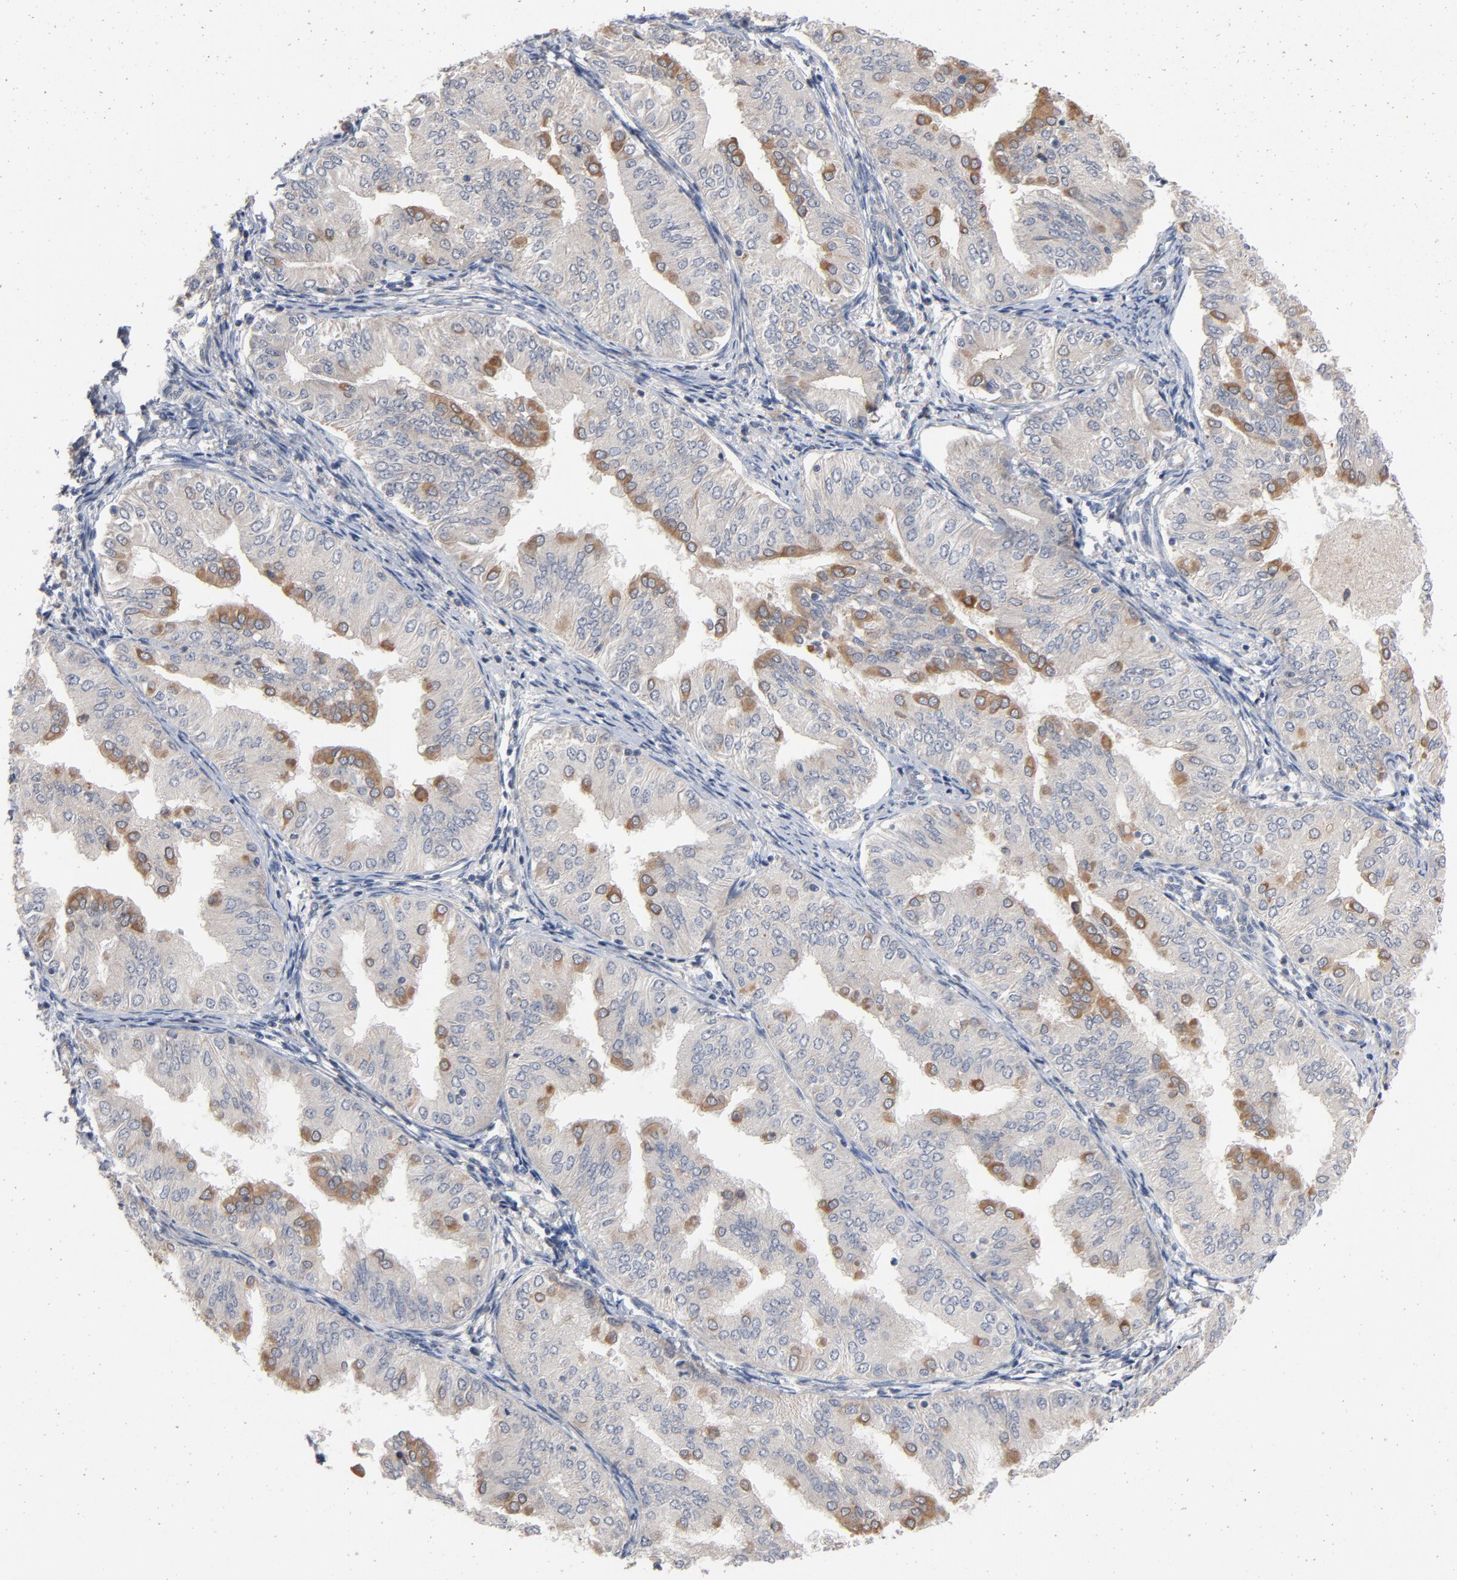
{"staining": {"intensity": "moderate", "quantity": ">75%", "location": "cytoplasmic/membranous"}, "tissue": "endometrial cancer", "cell_type": "Tumor cells", "image_type": "cancer", "snomed": [{"axis": "morphology", "description": "Adenocarcinoma, NOS"}, {"axis": "topography", "description": "Endometrium"}], "caption": "Adenocarcinoma (endometrial) stained with DAB (3,3'-diaminobenzidine) immunohistochemistry (IHC) displays medium levels of moderate cytoplasmic/membranous staining in about >75% of tumor cells.", "gene": "CCDC134", "patient": {"sex": "female", "age": 53}}